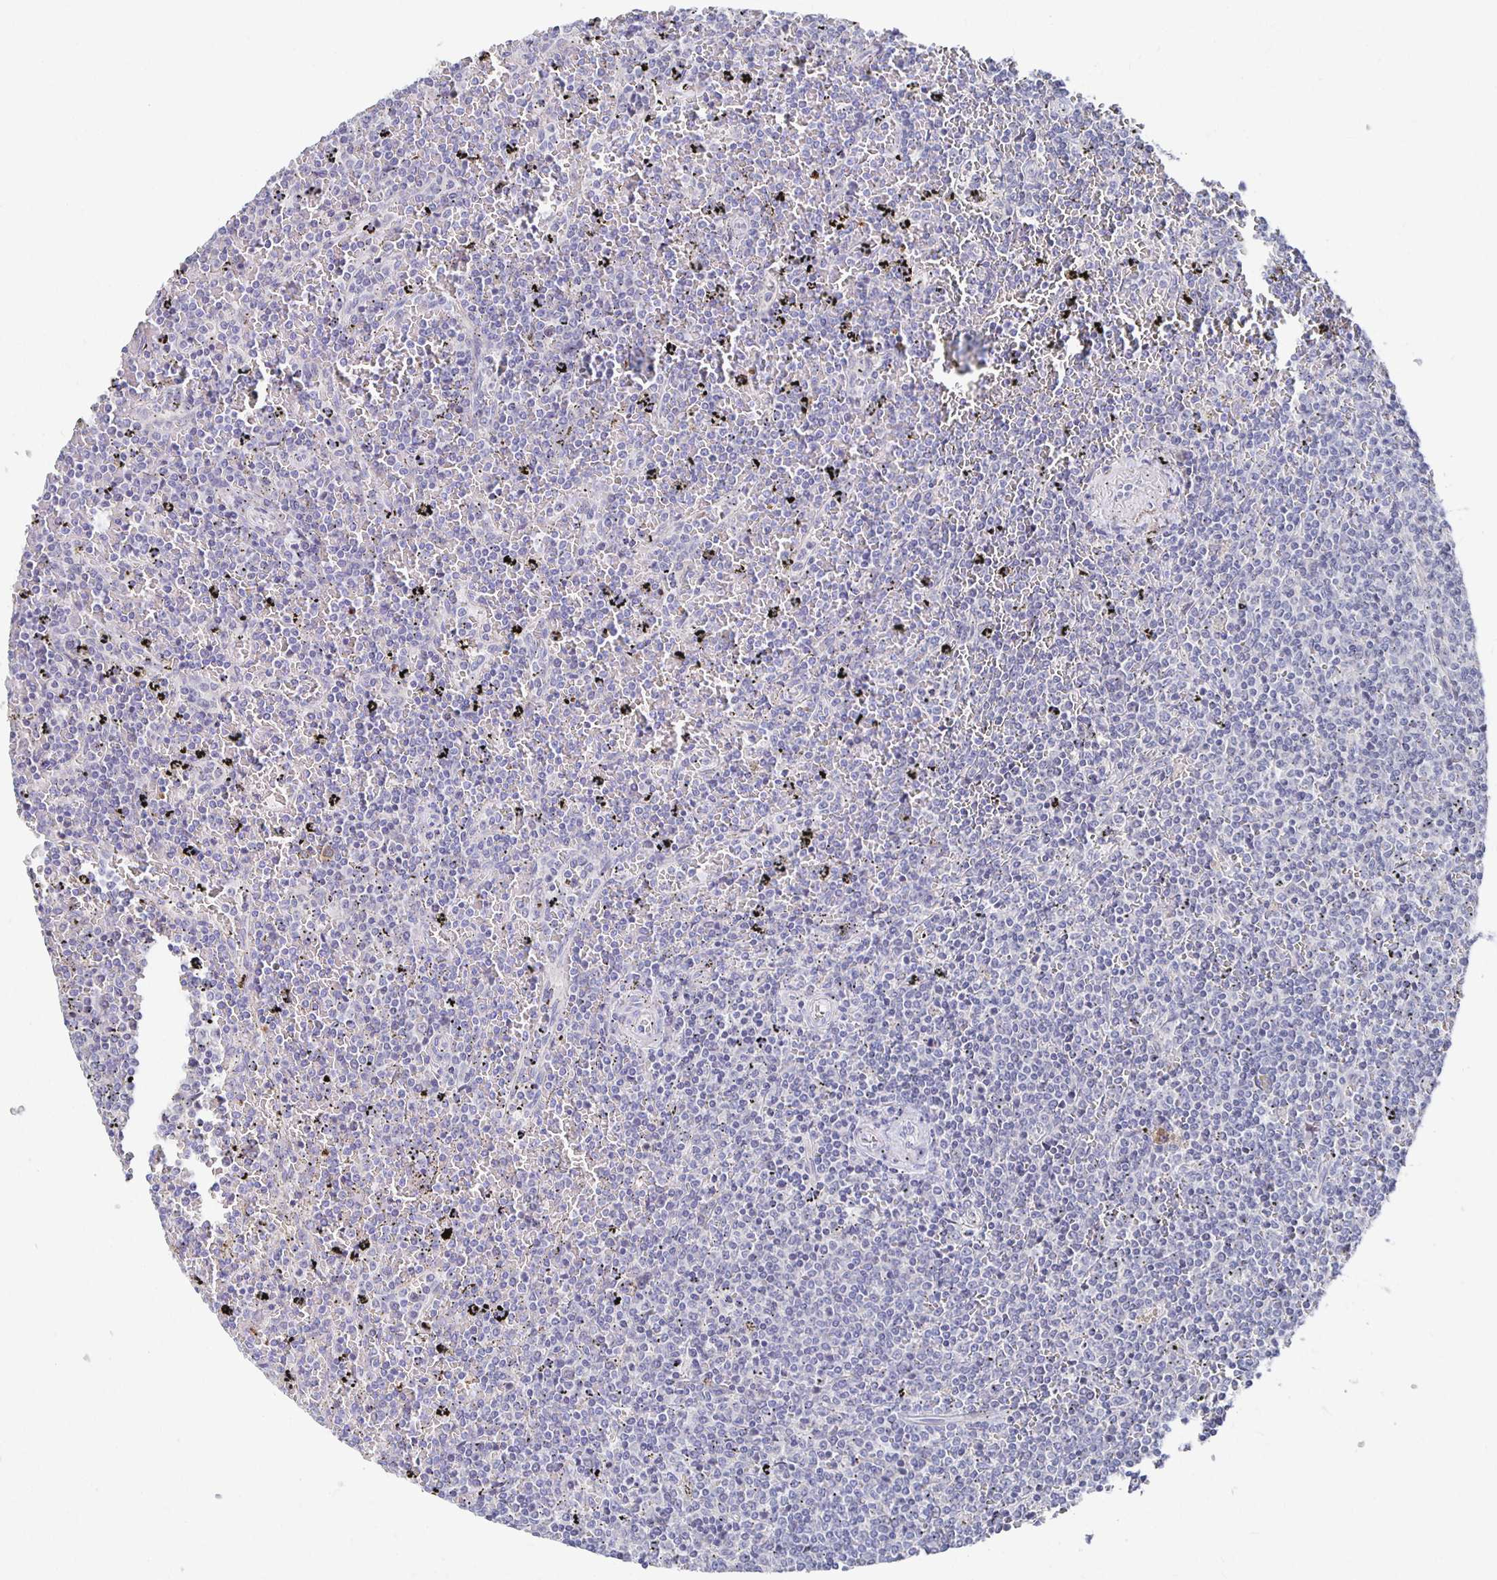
{"staining": {"intensity": "negative", "quantity": "none", "location": "none"}, "tissue": "lymphoma", "cell_type": "Tumor cells", "image_type": "cancer", "snomed": [{"axis": "morphology", "description": "Malignant lymphoma, non-Hodgkin's type, Low grade"}, {"axis": "topography", "description": "Spleen"}], "caption": "Tumor cells are negative for protein expression in human low-grade malignant lymphoma, non-Hodgkin's type.", "gene": "FKRP", "patient": {"sex": "female", "age": 77}}